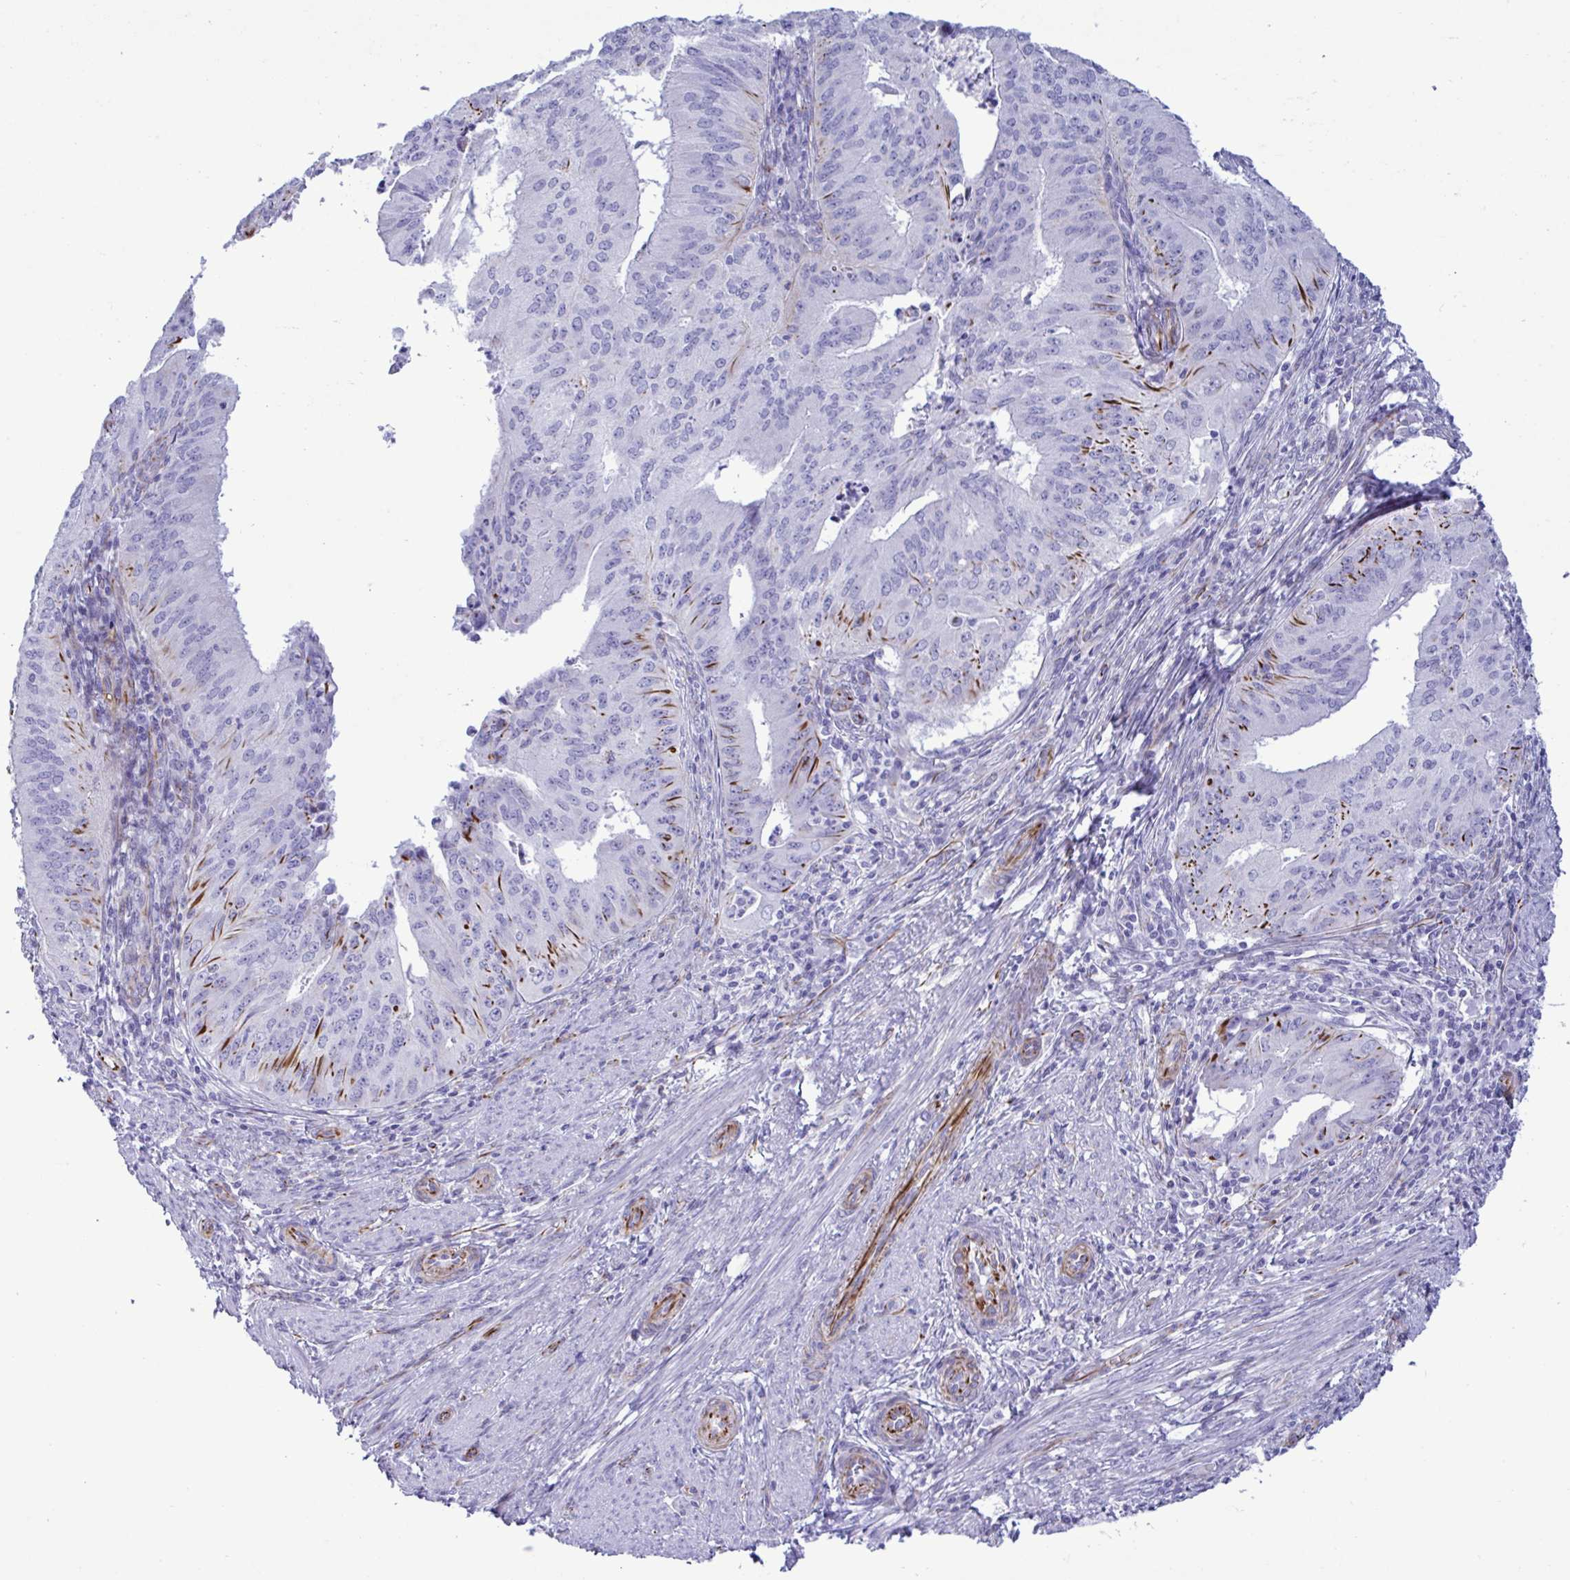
{"staining": {"intensity": "strong", "quantity": "<25%", "location": "cytoplasmic/membranous"}, "tissue": "endometrial cancer", "cell_type": "Tumor cells", "image_type": "cancer", "snomed": [{"axis": "morphology", "description": "Adenocarcinoma, NOS"}, {"axis": "topography", "description": "Endometrium"}], "caption": "Endometrial cancer stained with DAB immunohistochemistry (IHC) reveals medium levels of strong cytoplasmic/membranous staining in about <25% of tumor cells. (brown staining indicates protein expression, while blue staining denotes nuclei).", "gene": "SMAD5", "patient": {"sex": "female", "age": 50}}